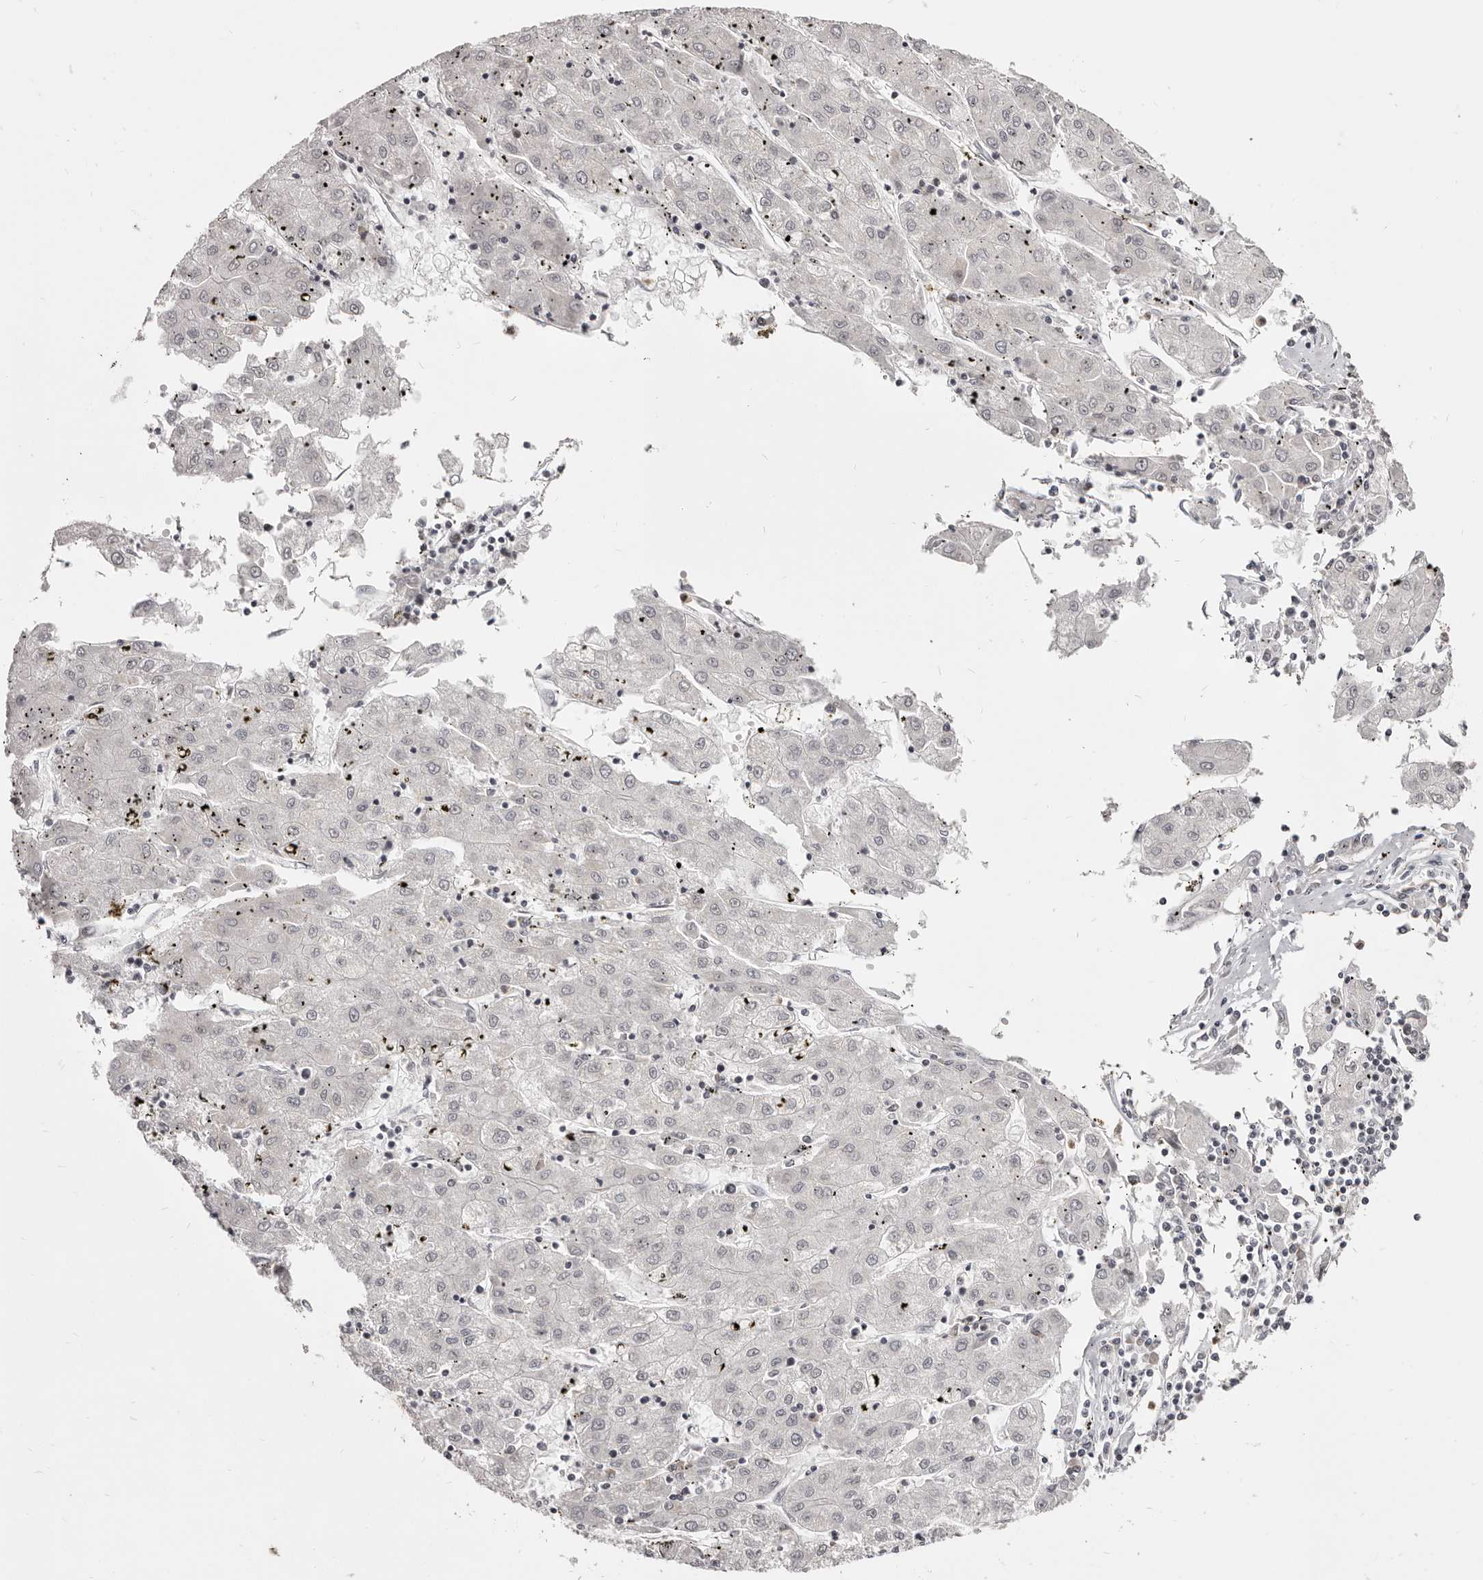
{"staining": {"intensity": "negative", "quantity": "none", "location": "none"}, "tissue": "liver cancer", "cell_type": "Tumor cells", "image_type": "cancer", "snomed": [{"axis": "morphology", "description": "Carcinoma, Hepatocellular, NOS"}, {"axis": "topography", "description": "Liver"}], "caption": "An immunohistochemistry (IHC) image of liver hepatocellular carcinoma is shown. There is no staining in tumor cells of liver hepatocellular carcinoma.", "gene": "THUMPD1", "patient": {"sex": "male", "age": 72}}